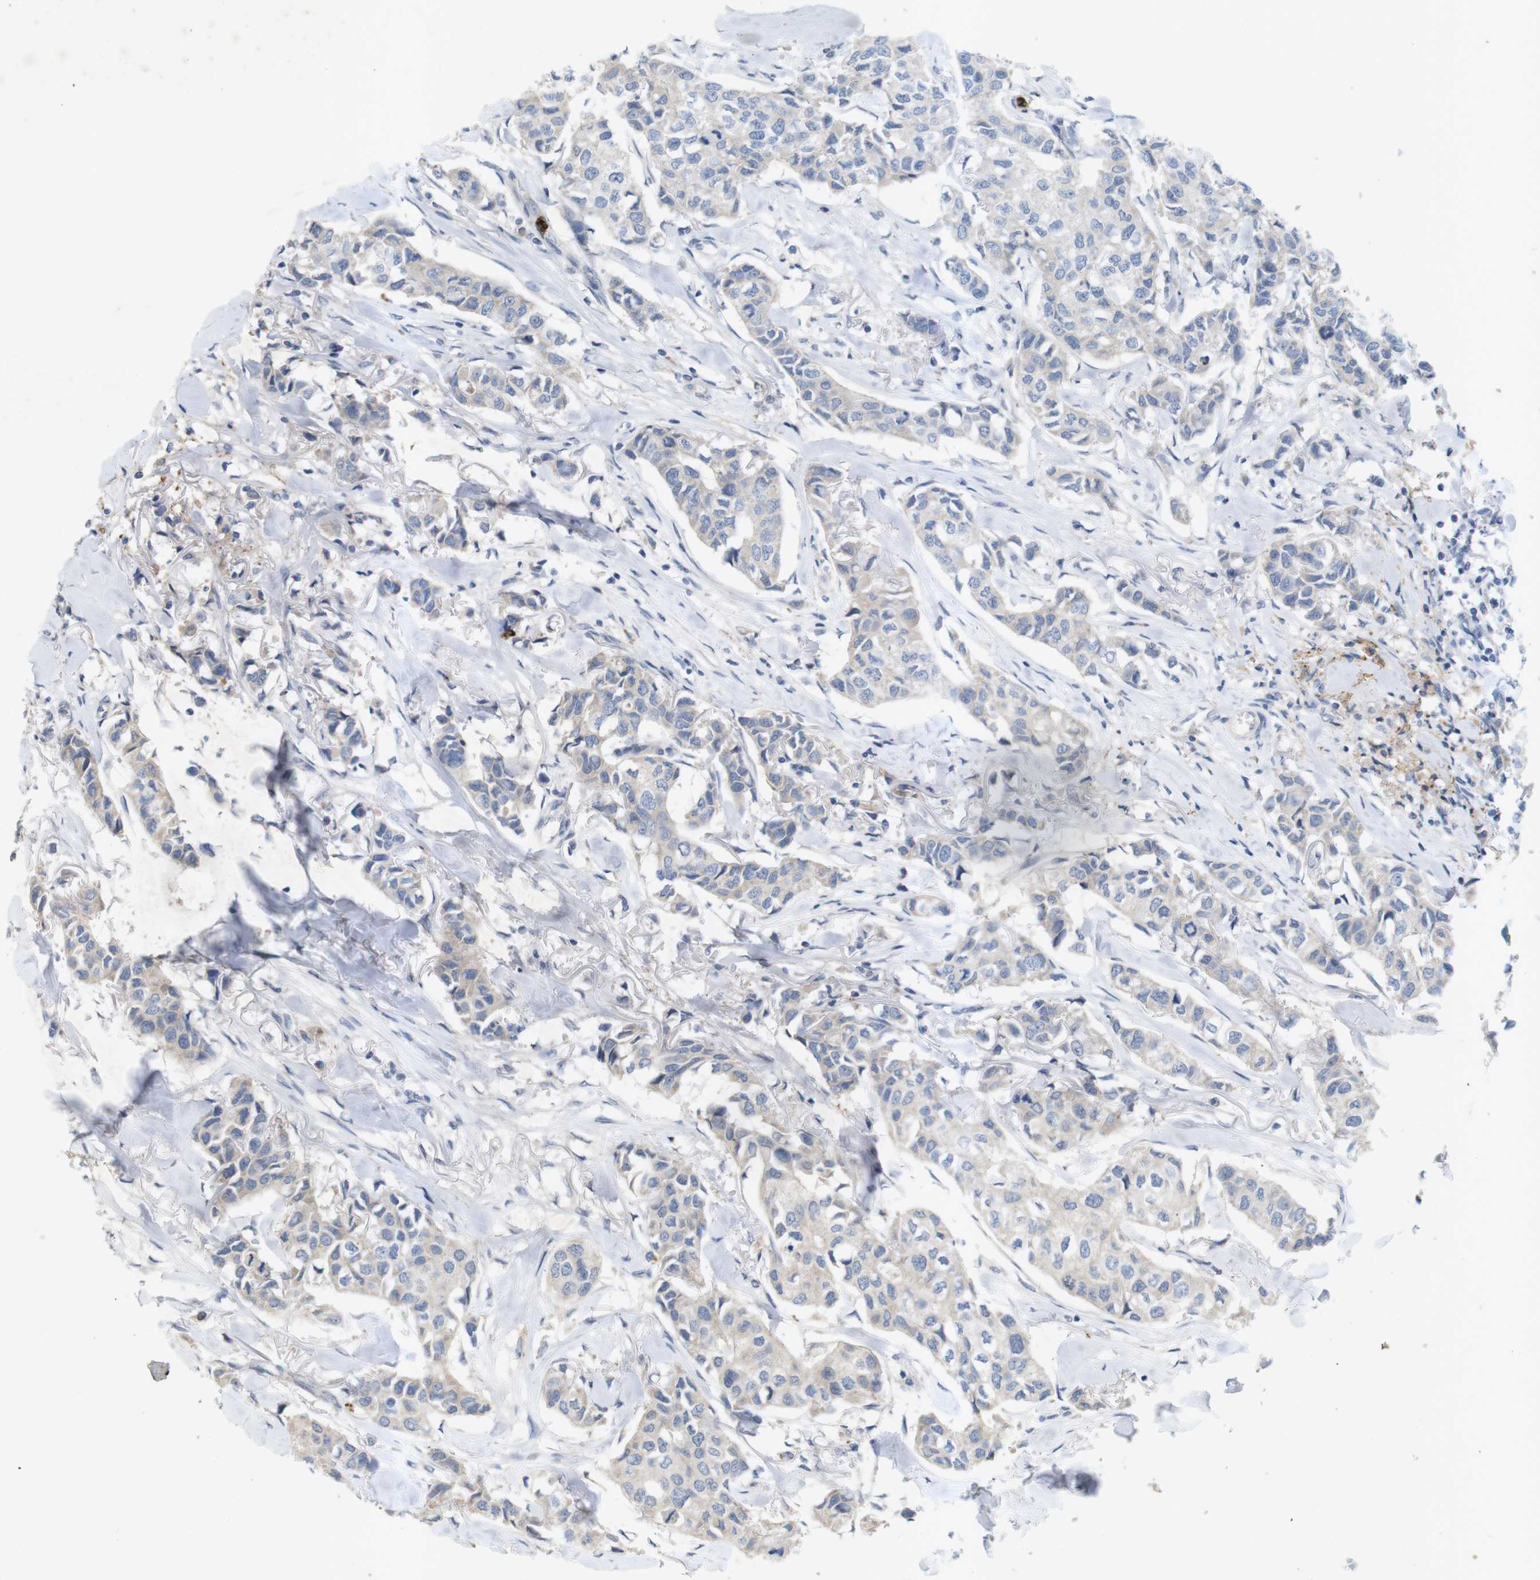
{"staining": {"intensity": "negative", "quantity": "none", "location": "none"}, "tissue": "breast cancer", "cell_type": "Tumor cells", "image_type": "cancer", "snomed": [{"axis": "morphology", "description": "Duct carcinoma"}, {"axis": "topography", "description": "Breast"}], "caption": "There is no significant expression in tumor cells of breast intraductal carcinoma. (Brightfield microscopy of DAB (3,3'-diaminobenzidine) immunohistochemistry (IHC) at high magnification).", "gene": "TSPAN14", "patient": {"sex": "female", "age": 80}}